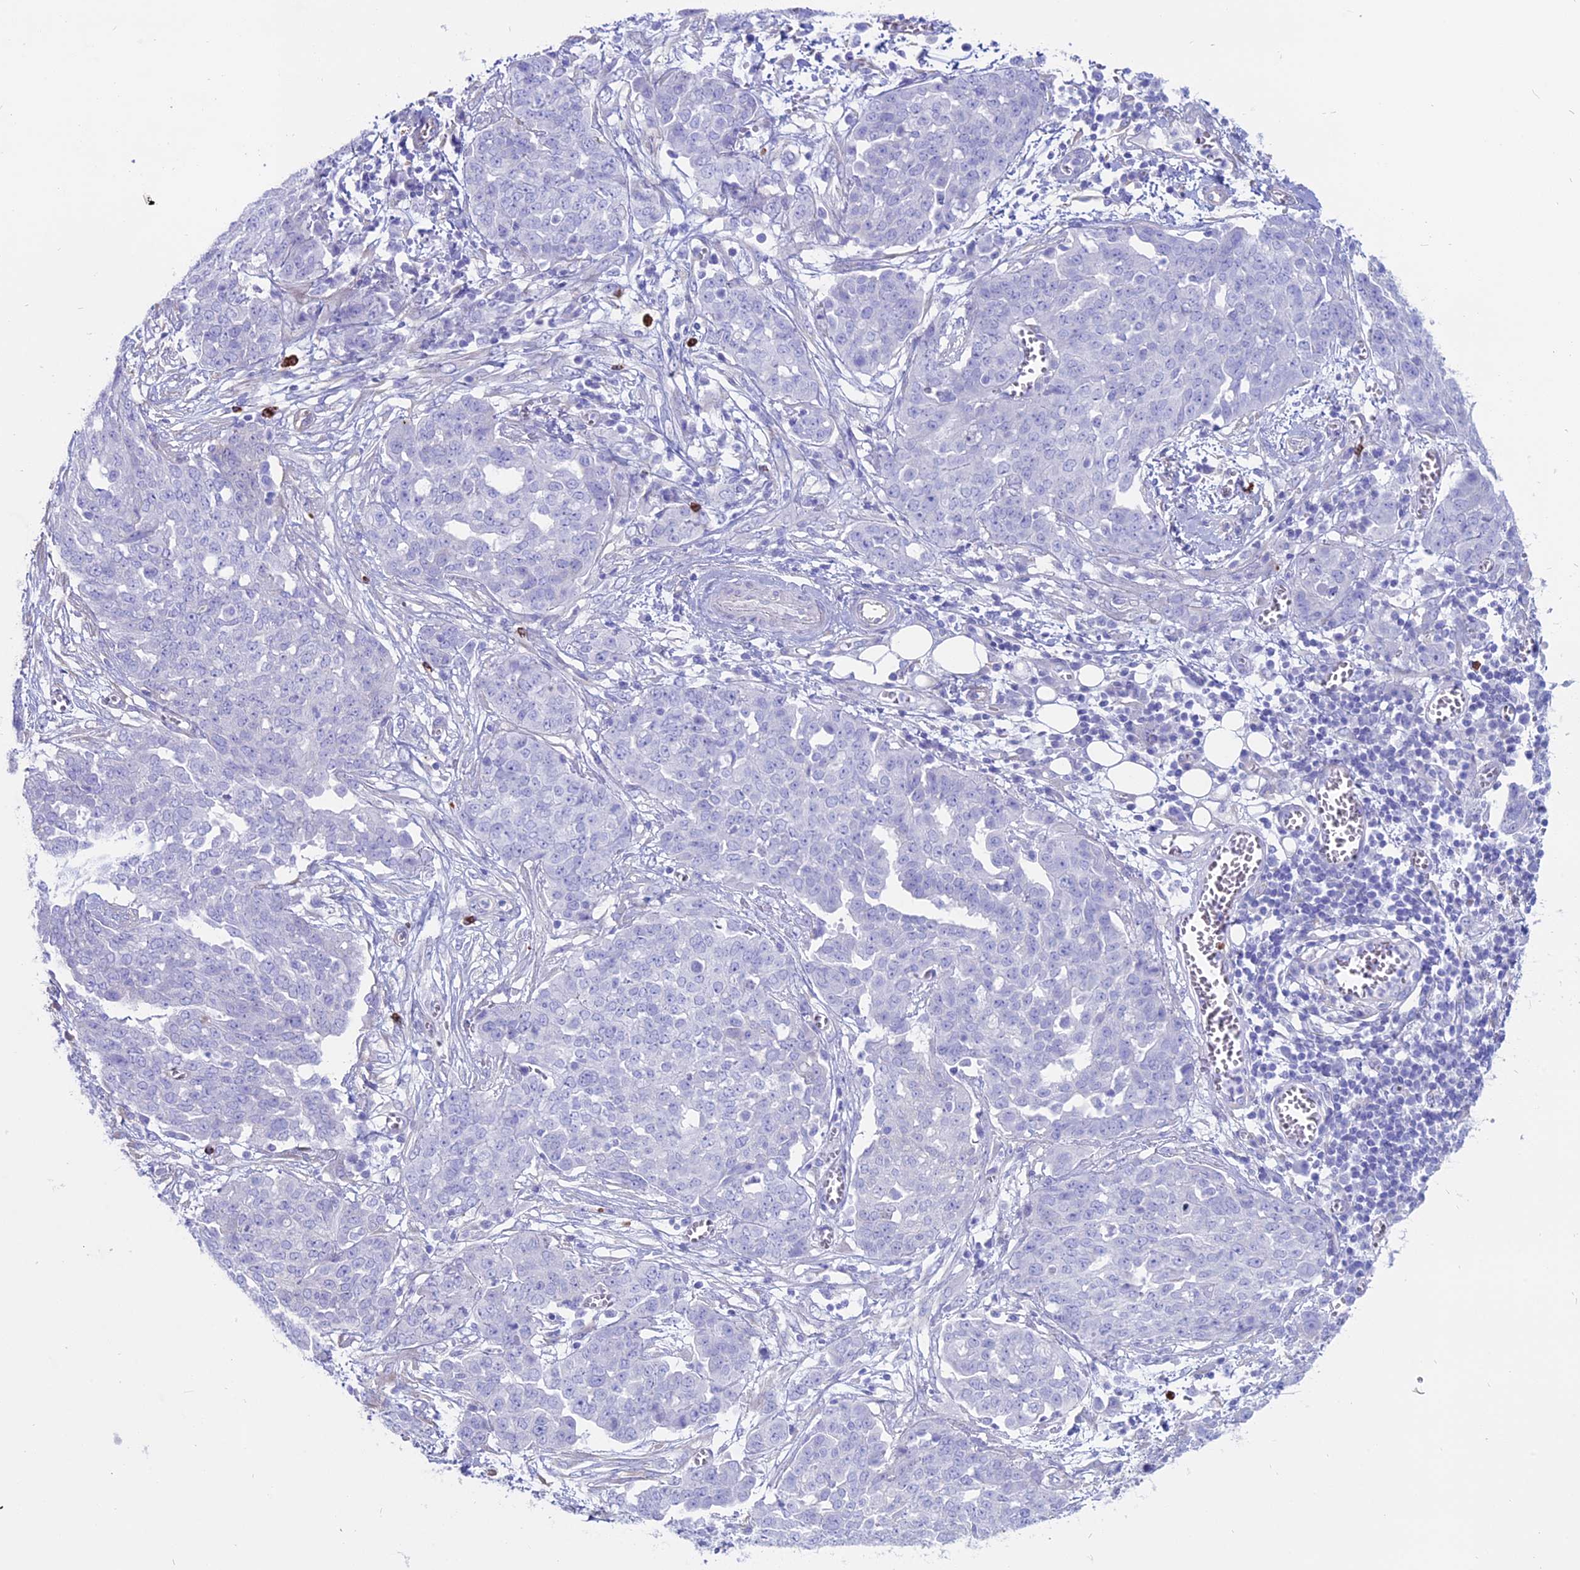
{"staining": {"intensity": "negative", "quantity": "none", "location": "none"}, "tissue": "ovarian cancer", "cell_type": "Tumor cells", "image_type": "cancer", "snomed": [{"axis": "morphology", "description": "Cystadenocarcinoma, serous, NOS"}, {"axis": "topography", "description": "Soft tissue"}, {"axis": "topography", "description": "Ovary"}], "caption": "Immunohistochemistry (IHC) of human ovarian cancer displays no staining in tumor cells. (Stains: DAB (3,3'-diaminobenzidine) immunohistochemistry (IHC) with hematoxylin counter stain, Microscopy: brightfield microscopy at high magnification).", "gene": "OR2AE1", "patient": {"sex": "female", "age": 57}}